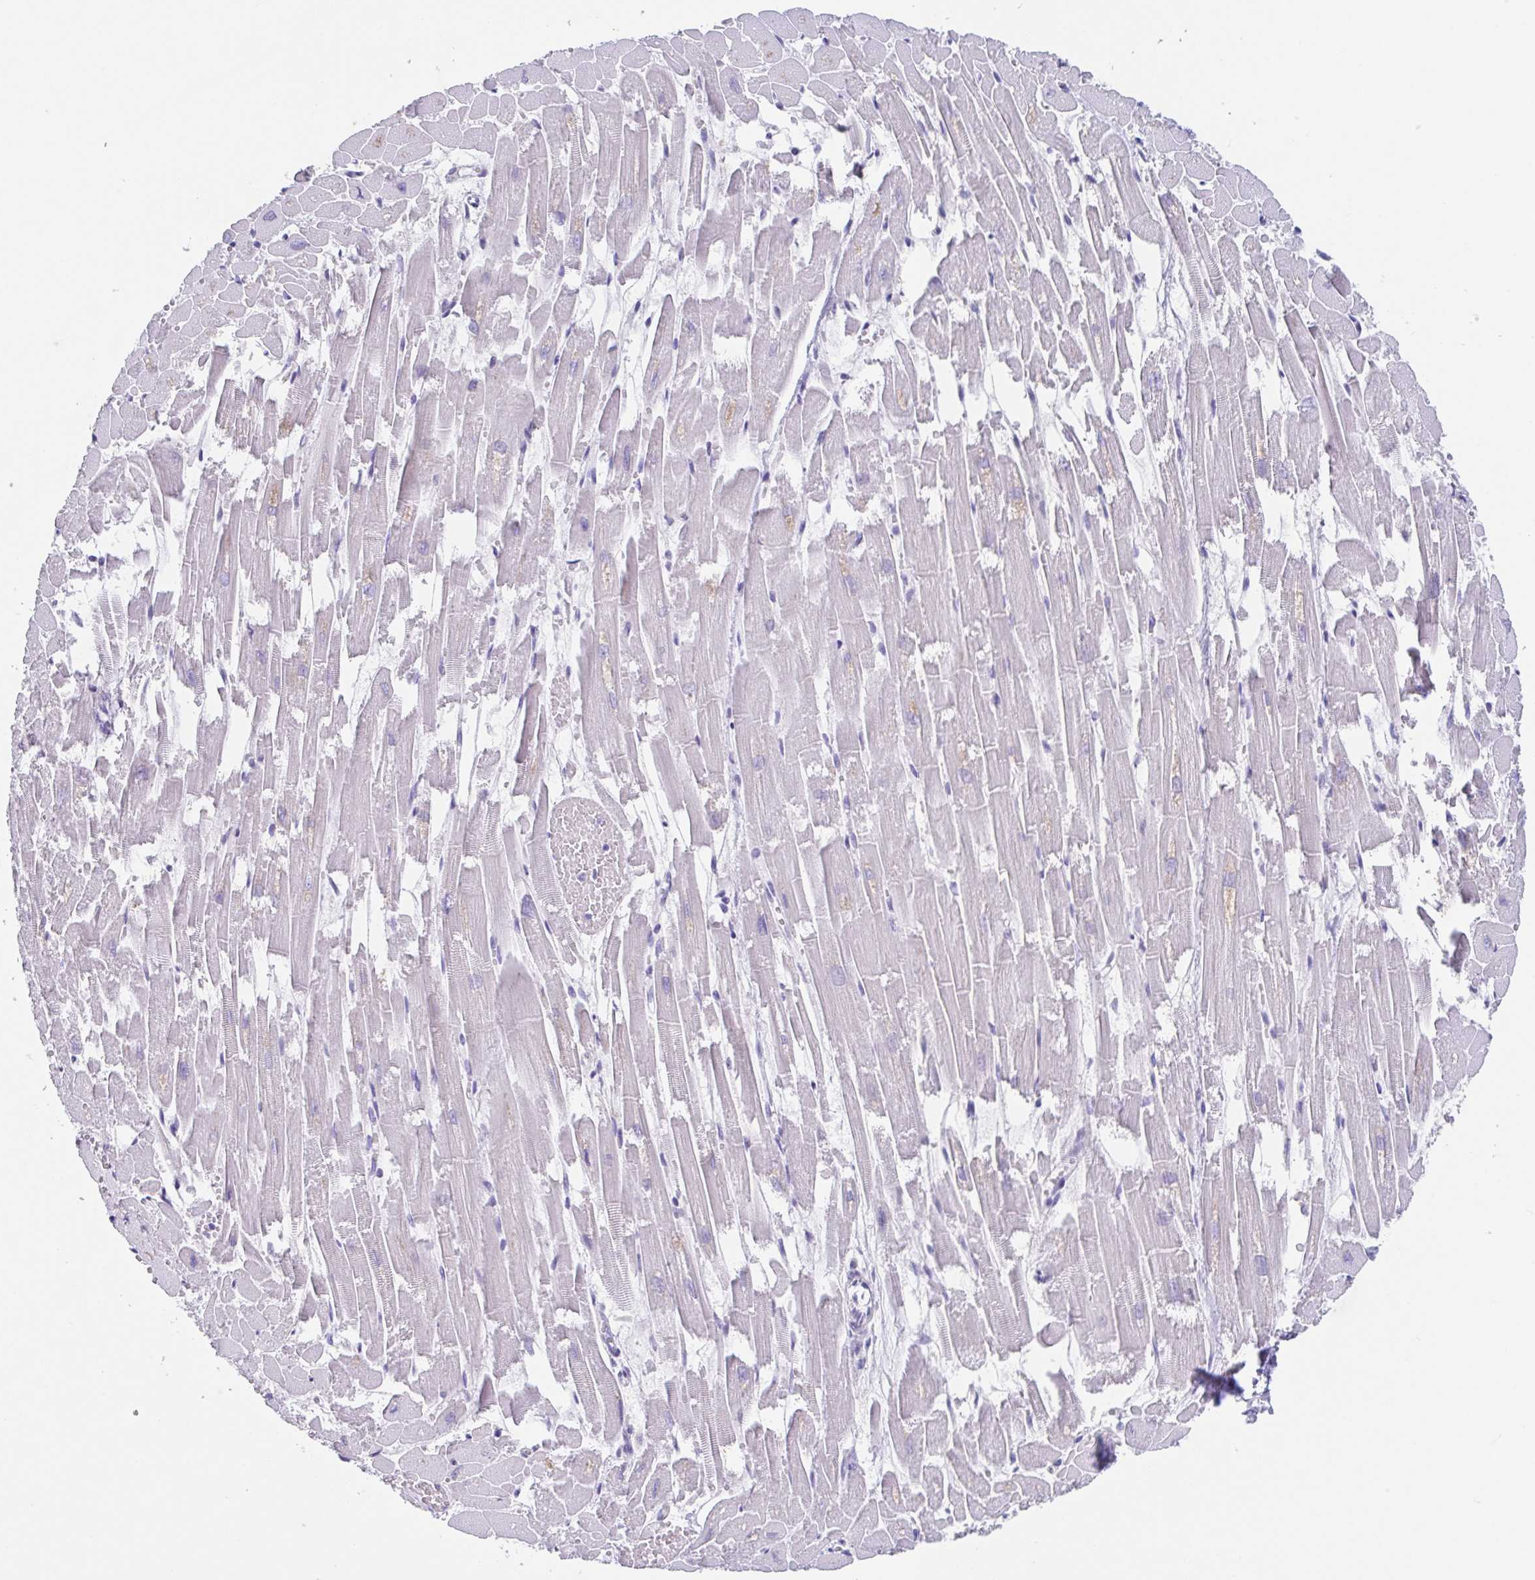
{"staining": {"intensity": "negative", "quantity": "none", "location": "none"}, "tissue": "heart muscle", "cell_type": "Cardiomyocytes", "image_type": "normal", "snomed": [{"axis": "morphology", "description": "Normal tissue, NOS"}, {"axis": "topography", "description": "Heart"}], "caption": "Histopathology image shows no protein staining in cardiomyocytes of benign heart muscle. Nuclei are stained in blue.", "gene": "RDH11", "patient": {"sex": "female", "age": 52}}